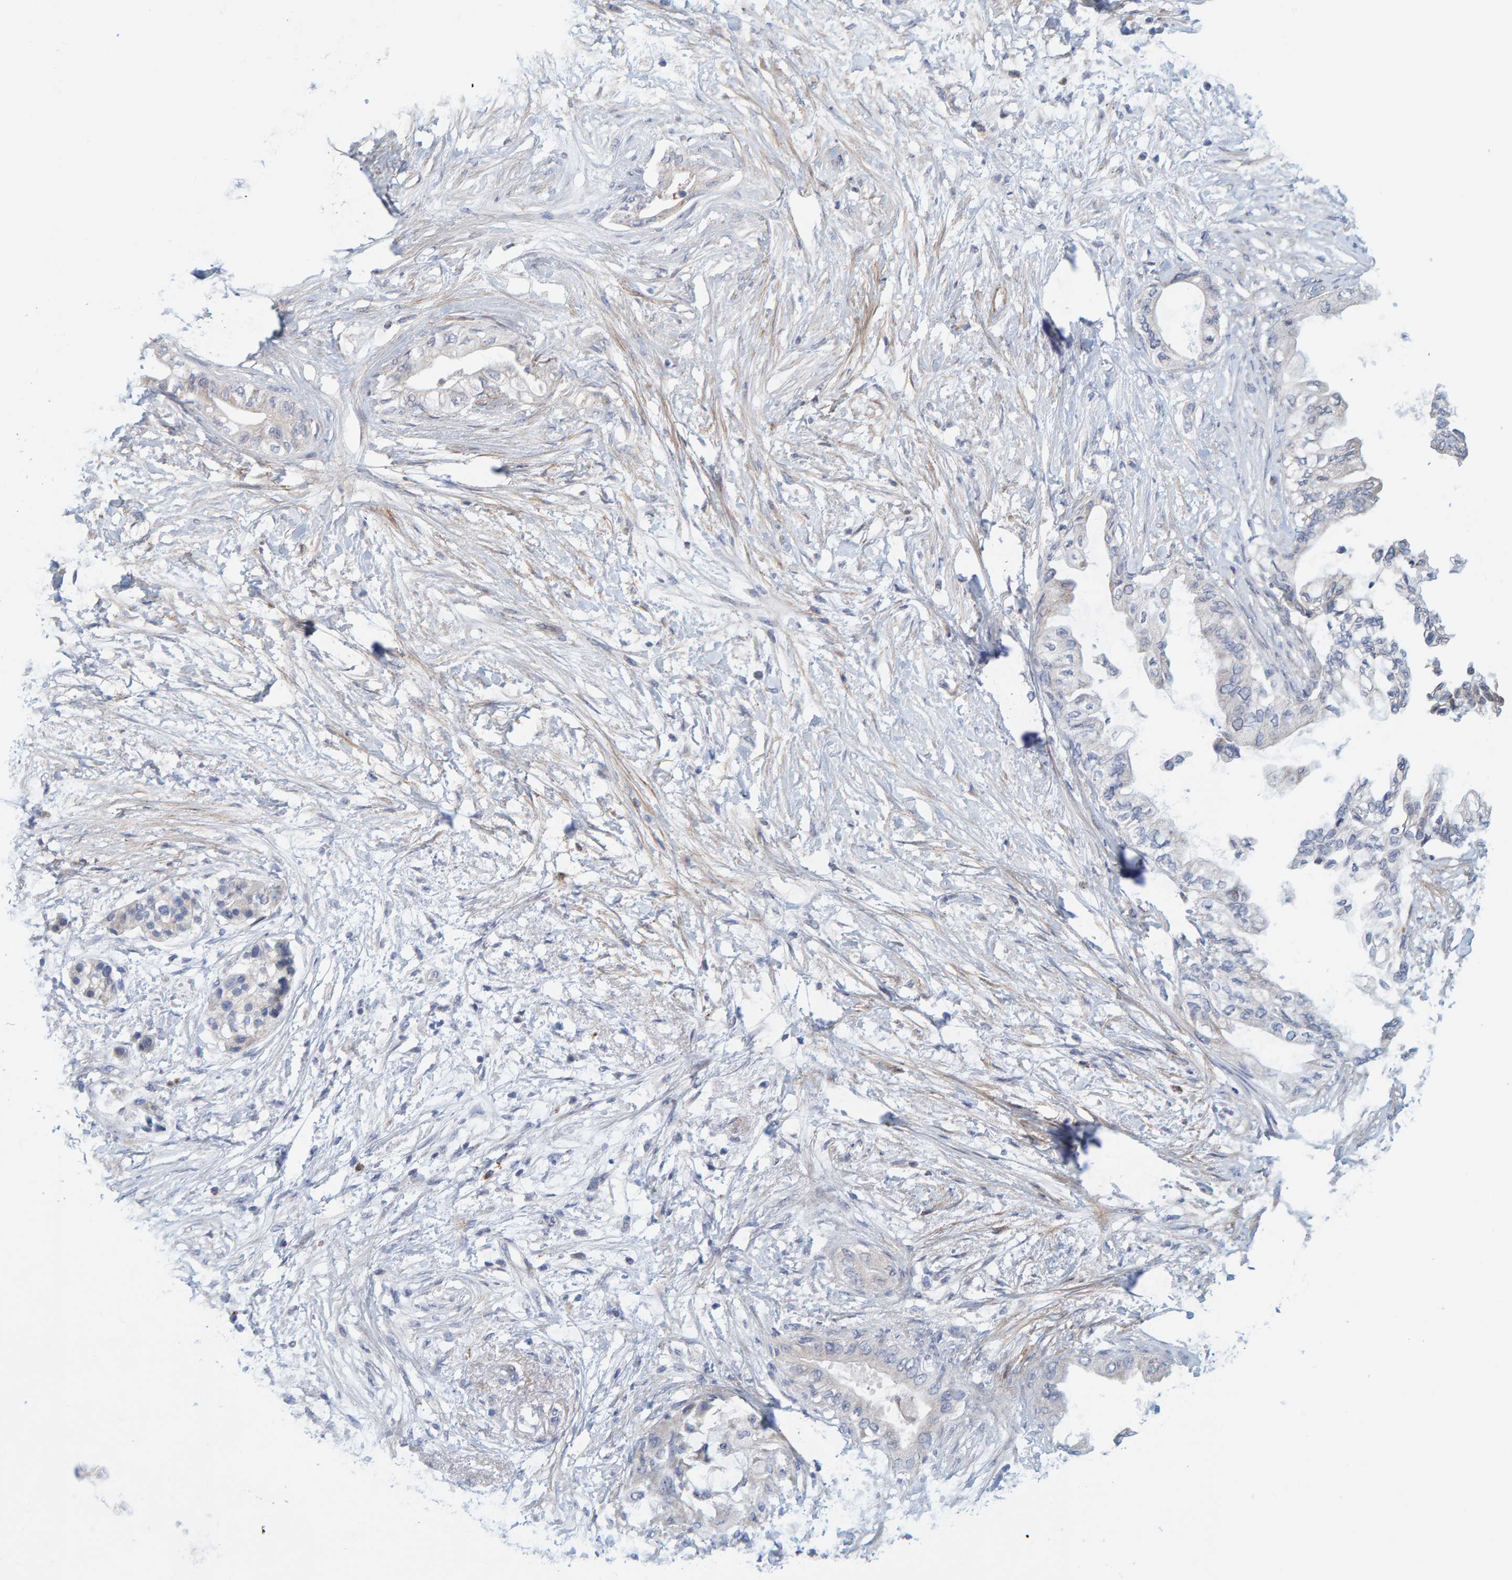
{"staining": {"intensity": "negative", "quantity": "none", "location": "none"}, "tissue": "pancreatic cancer", "cell_type": "Tumor cells", "image_type": "cancer", "snomed": [{"axis": "morphology", "description": "Normal tissue, NOS"}, {"axis": "morphology", "description": "Adenocarcinoma, NOS"}, {"axis": "topography", "description": "Pancreas"}, {"axis": "topography", "description": "Duodenum"}], "caption": "Tumor cells show no significant protein staining in pancreatic cancer.", "gene": "ZC3H3", "patient": {"sex": "female", "age": 60}}